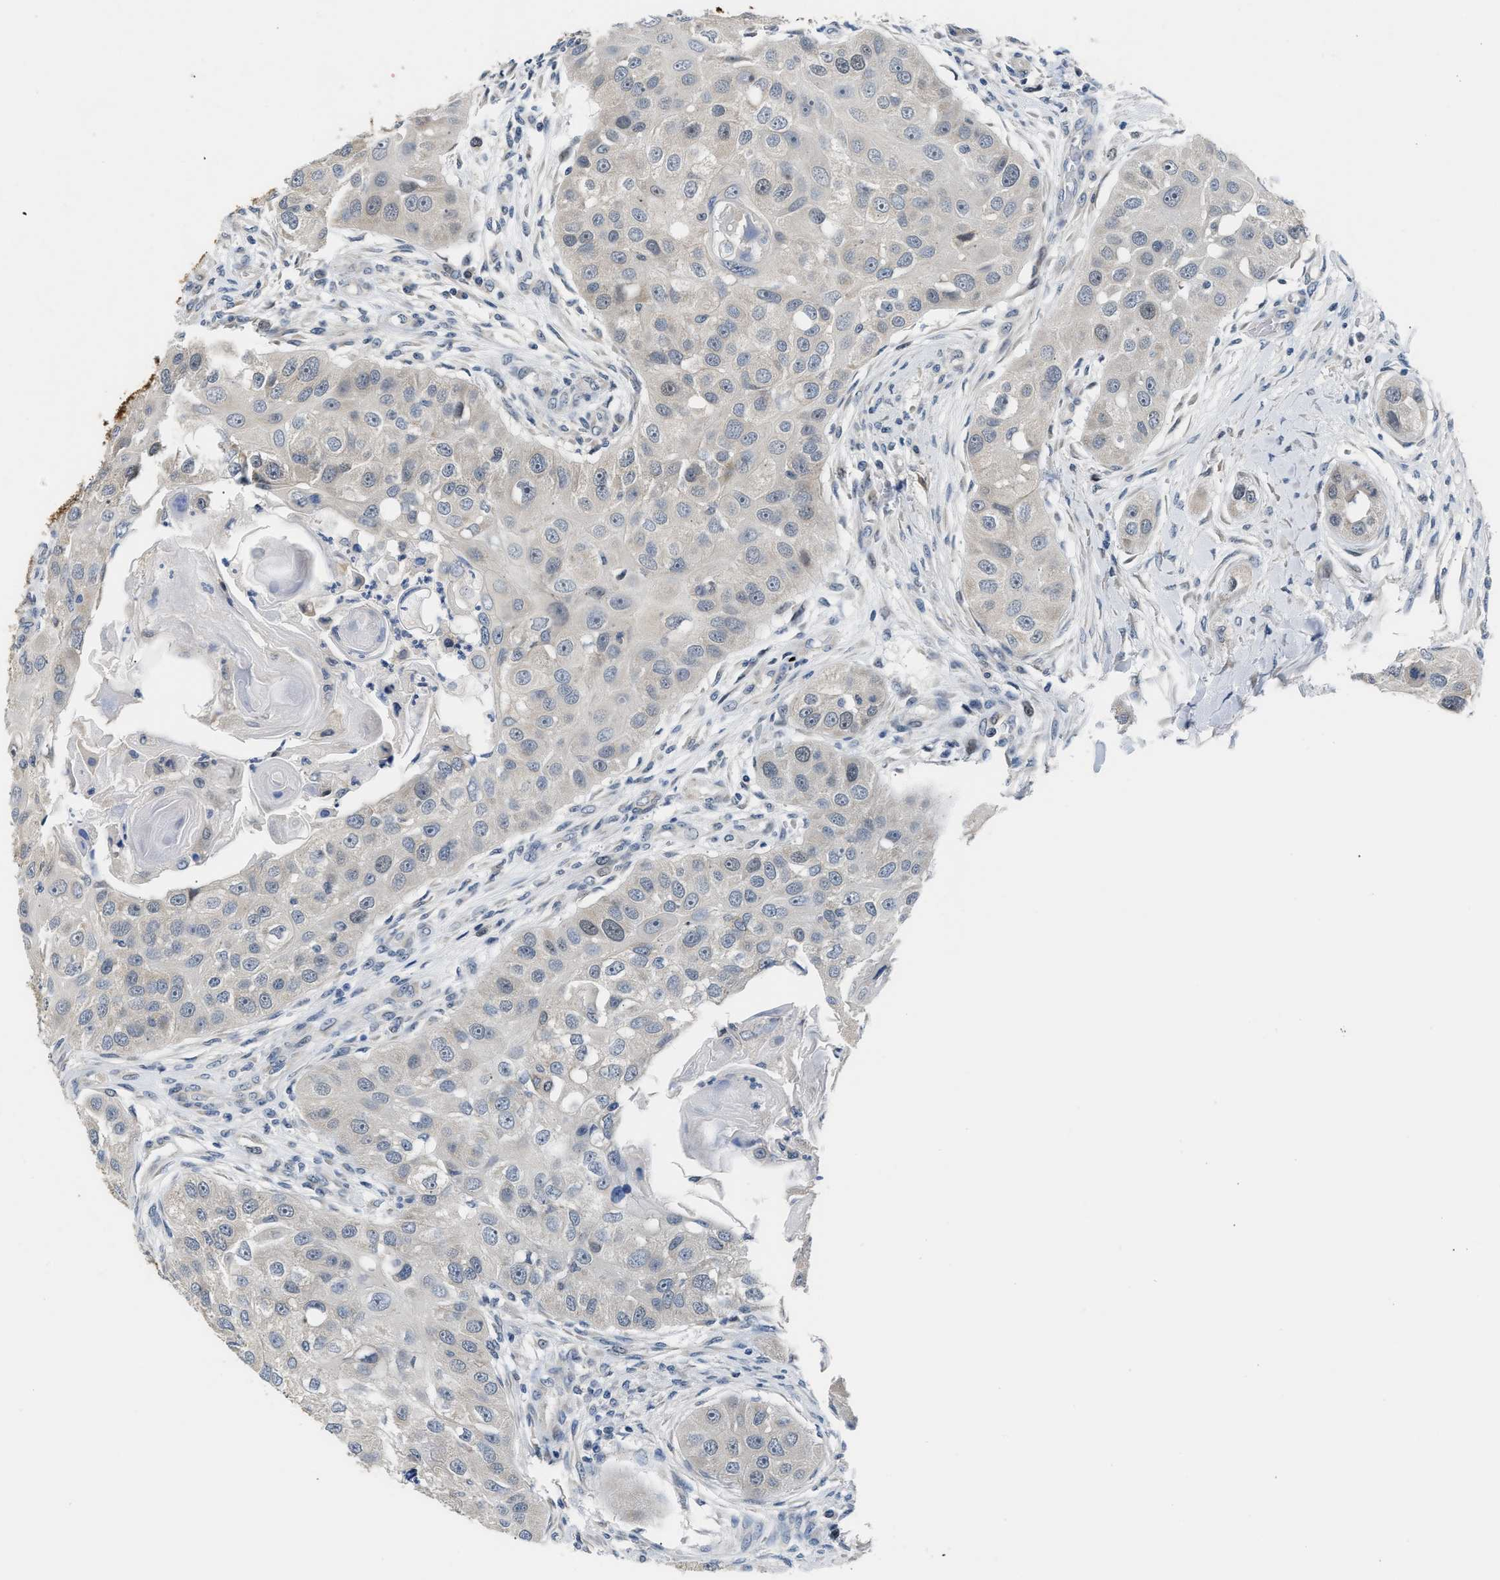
{"staining": {"intensity": "negative", "quantity": "none", "location": "none"}, "tissue": "head and neck cancer", "cell_type": "Tumor cells", "image_type": "cancer", "snomed": [{"axis": "morphology", "description": "Normal tissue, NOS"}, {"axis": "morphology", "description": "Squamous cell carcinoma, NOS"}, {"axis": "topography", "description": "Skeletal muscle"}, {"axis": "topography", "description": "Head-Neck"}], "caption": "Head and neck squamous cell carcinoma stained for a protein using IHC shows no expression tumor cells.", "gene": "CLGN", "patient": {"sex": "male", "age": 51}}